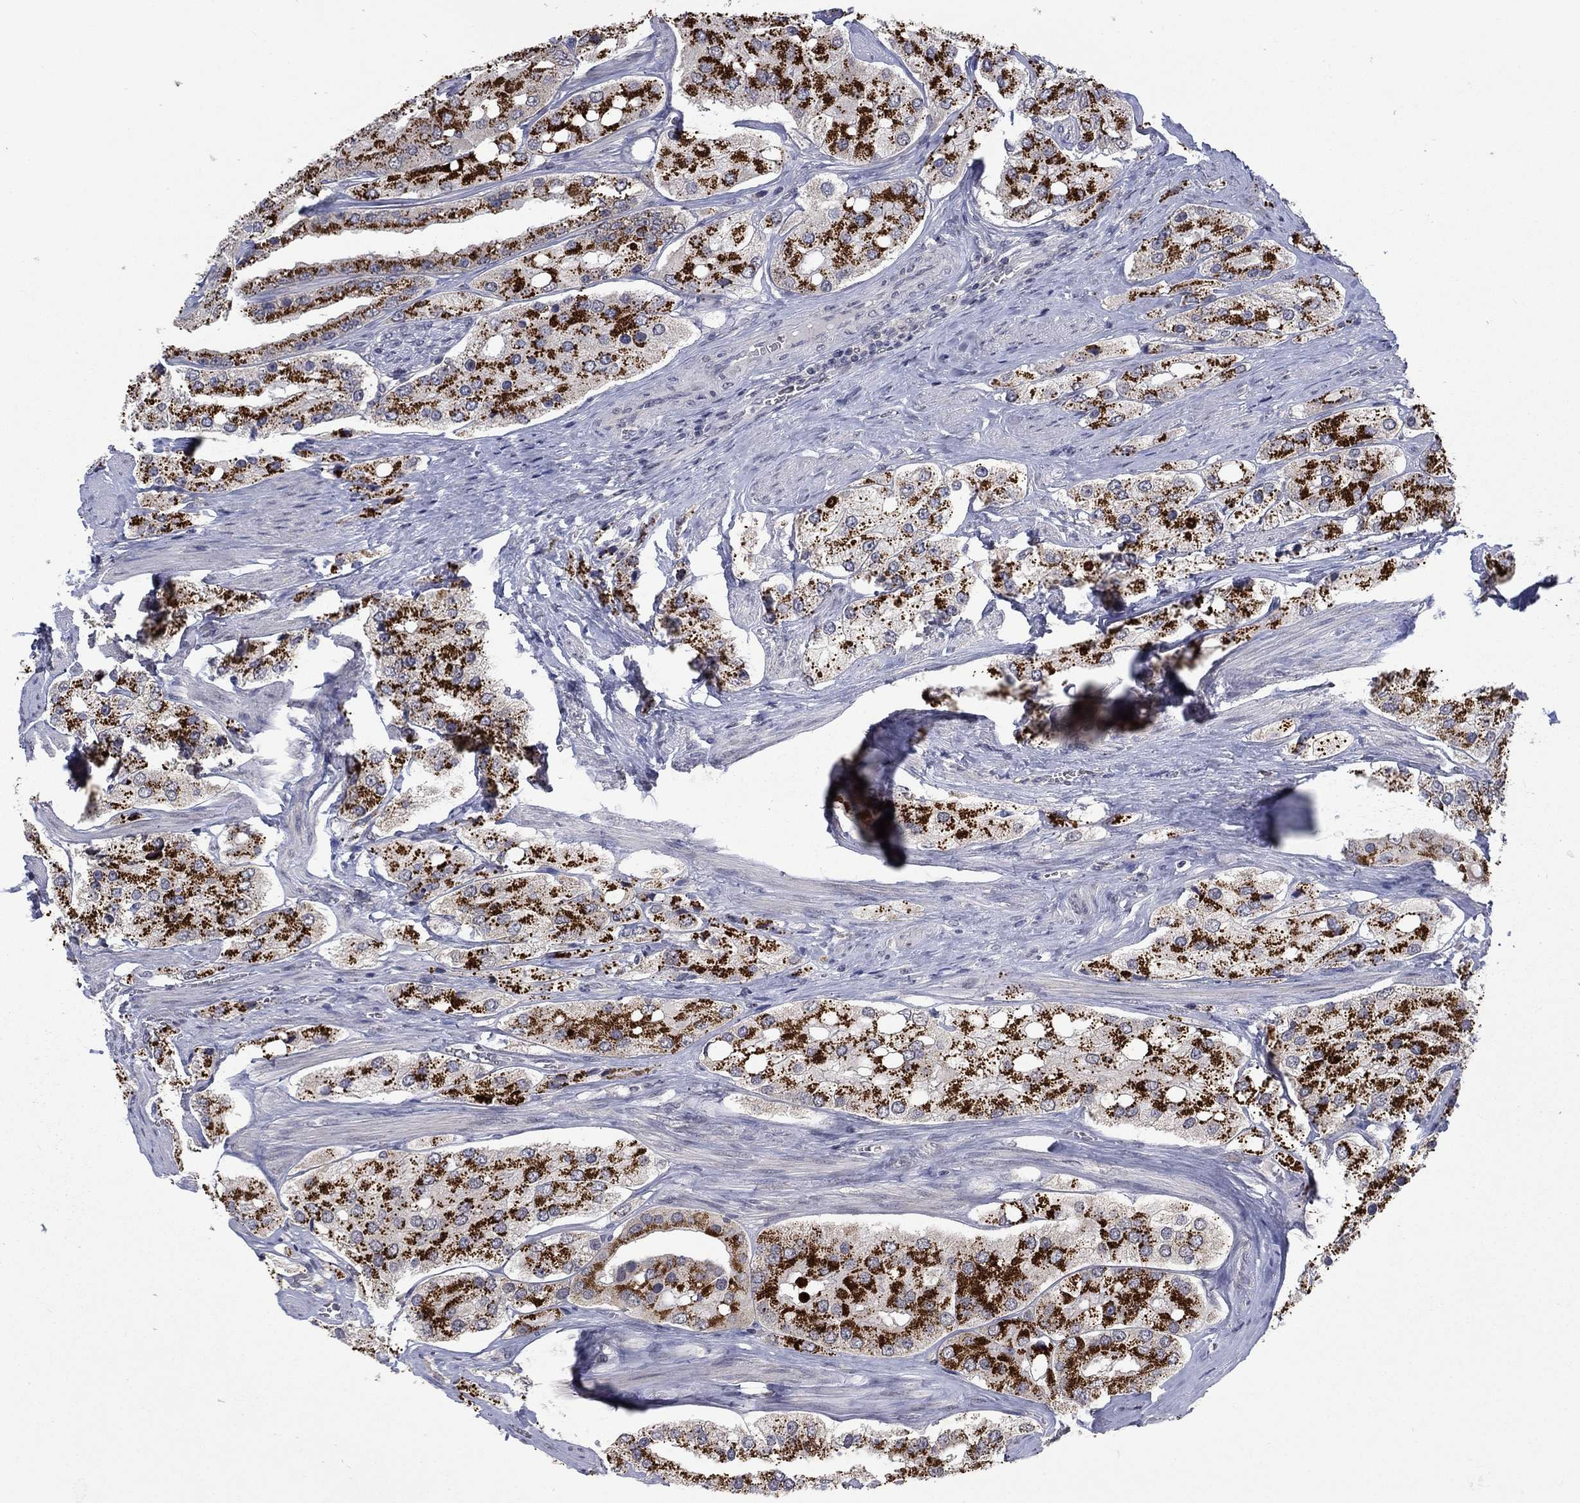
{"staining": {"intensity": "strong", "quantity": ">75%", "location": "cytoplasmic/membranous"}, "tissue": "prostate cancer", "cell_type": "Tumor cells", "image_type": "cancer", "snomed": [{"axis": "morphology", "description": "Adenocarcinoma, Low grade"}, {"axis": "topography", "description": "Prostate"}], "caption": "Immunohistochemistry of low-grade adenocarcinoma (prostate) reveals high levels of strong cytoplasmic/membranous positivity in approximately >75% of tumor cells.", "gene": "SPATA33", "patient": {"sex": "male", "age": 69}}